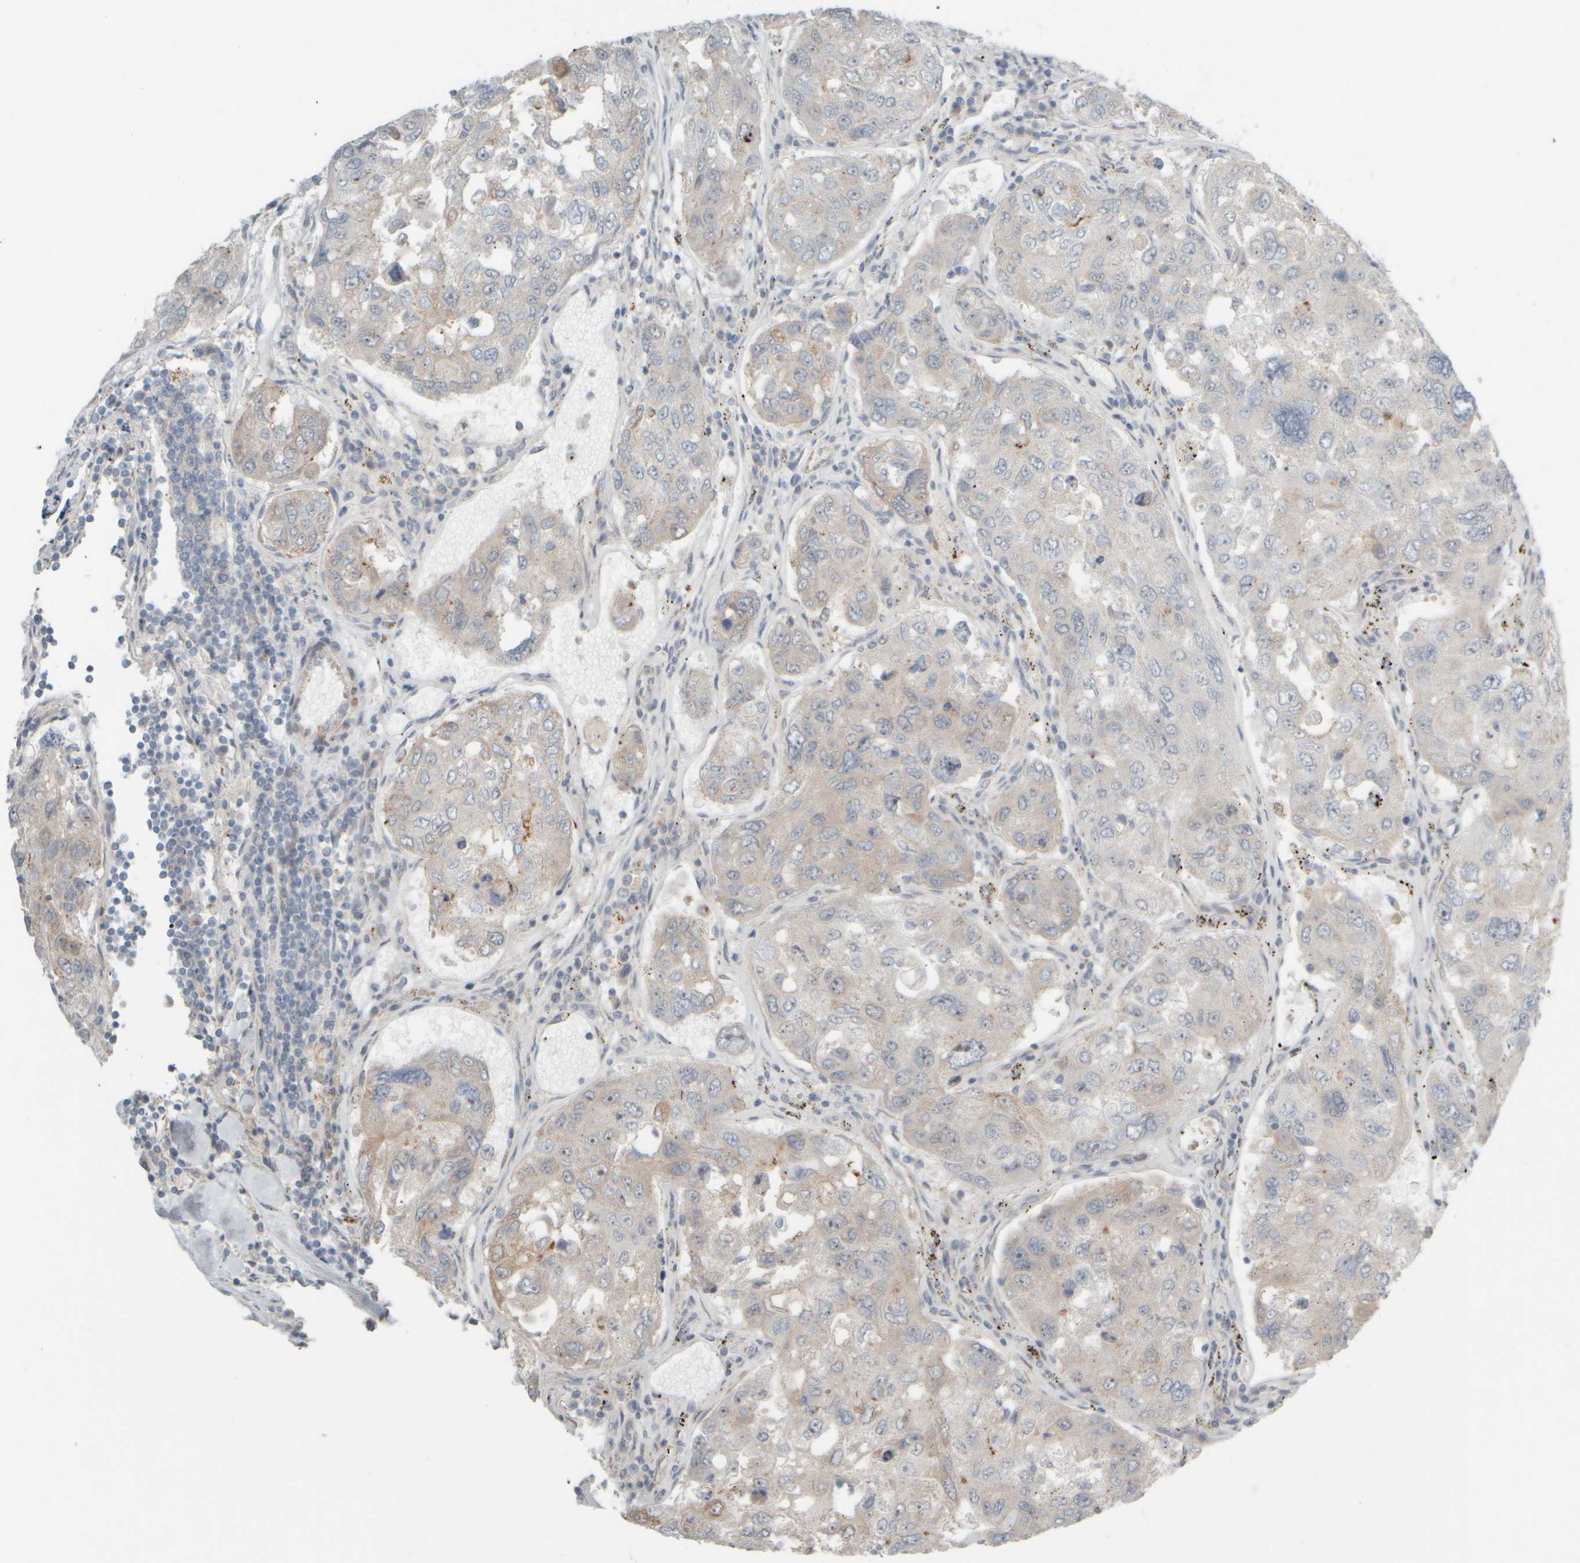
{"staining": {"intensity": "weak", "quantity": "<25%", "location": "cytoplasmic/membranous"}, "tissue": "urothelial cancer", "cell_type": "Tumor cells", "image_type": "cancer", "snomed": [{"axis": "morphology", "description": "Urothelial carcinoma, High grade"}, {"axis": "topography", "description": "Lymph node"}, {"axis": "topography", "description": "Urinary bladder"}], "caption": "Immunohistochemical staining of human urothelial cancer demonstrates no significant expression in tumor cells.", "gene": "HGS", "patient": {"sex": "male", "age": 51}}